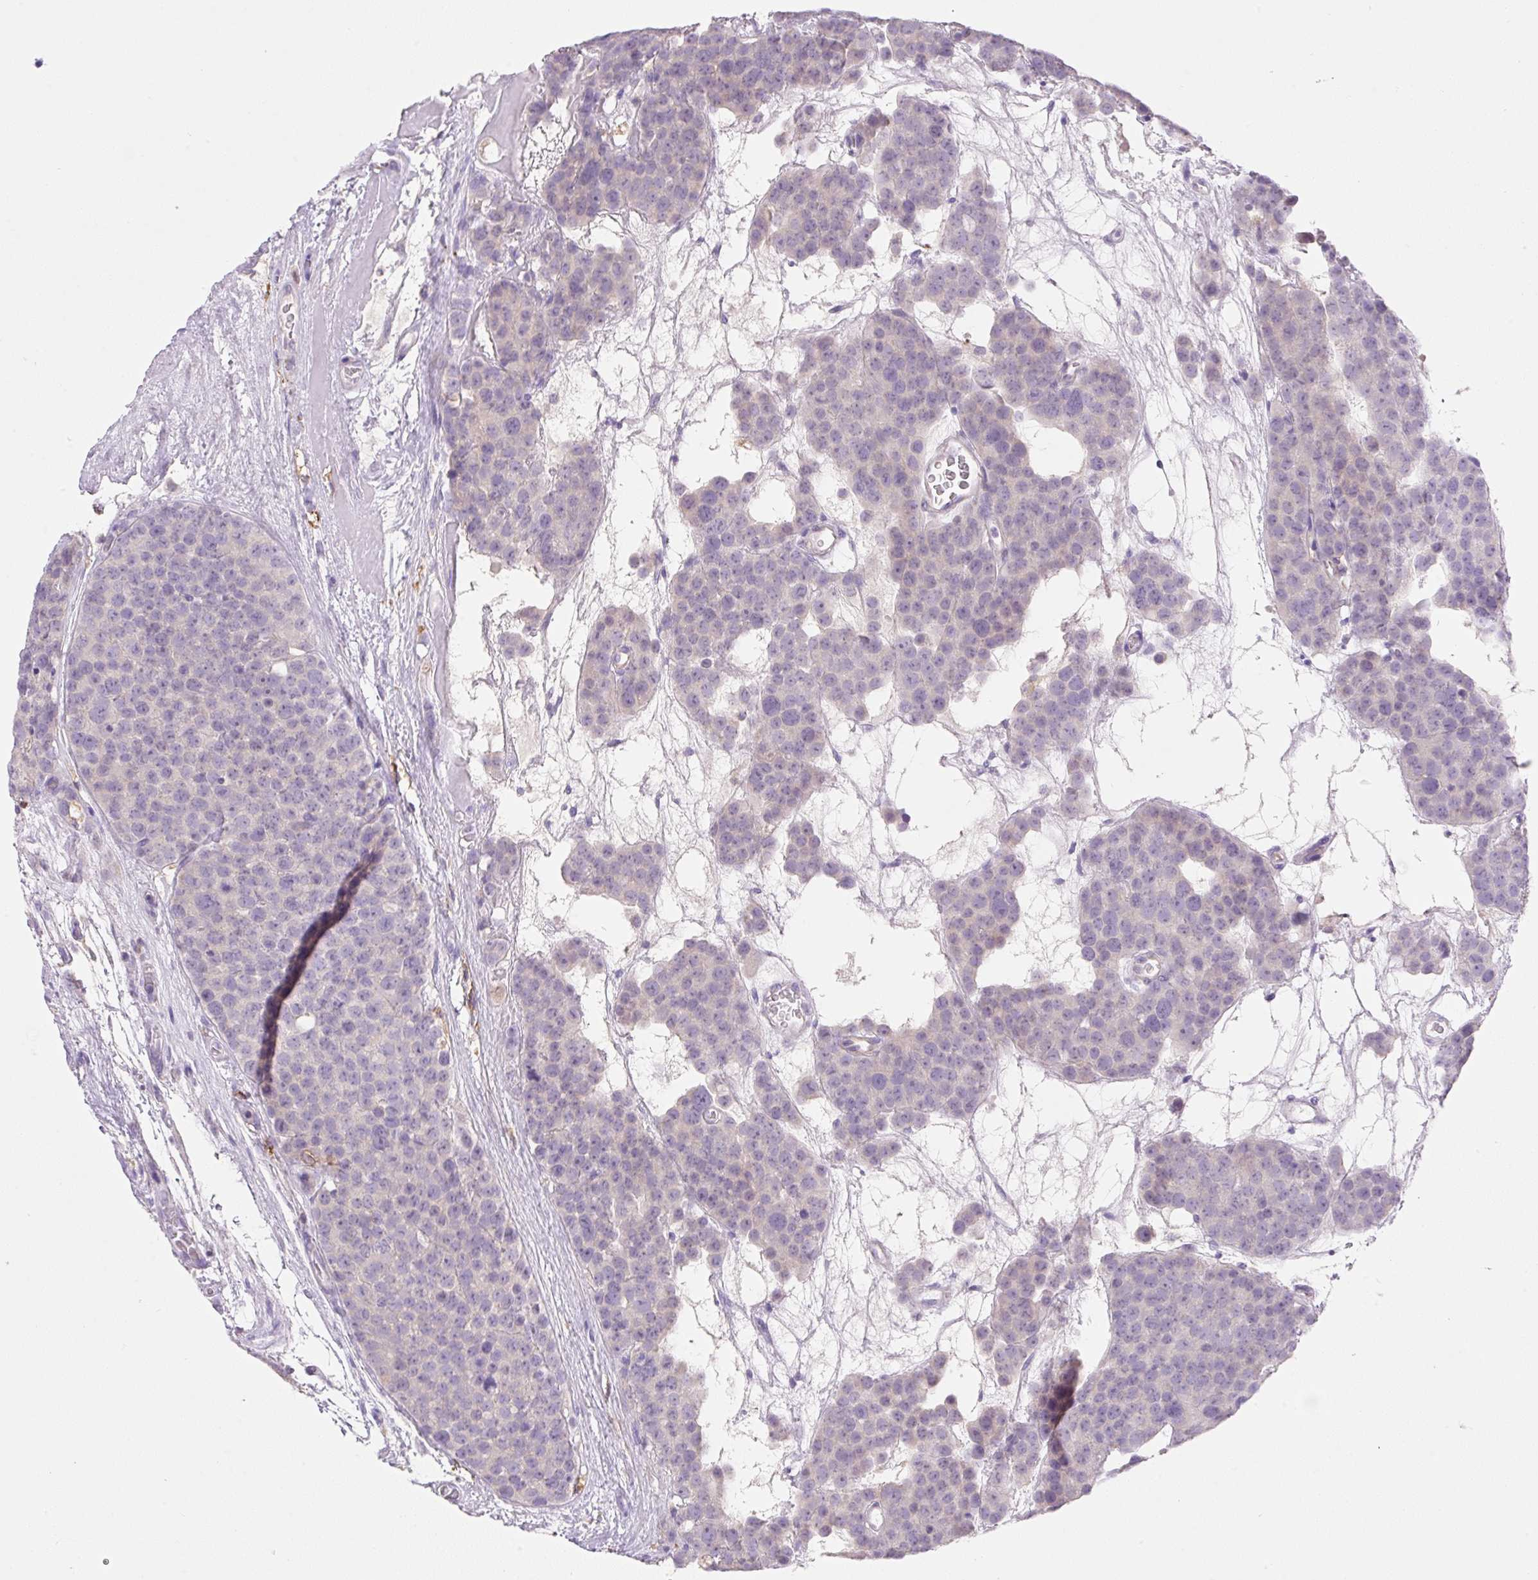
{"staining": {"intensity": "negative", "quantity": "none", "location": "none"}, "tissue": "testis cancer", "cell_type": "Tumor cells", "image_type": "cancer", "snomed": [{"axis": "morphology", "description": "Seminoma, NOS"}, {"axis": "topography", "description": "Testis"}], "caption": "An immunohistochemistry micrograph of seminoma (testis) is shown. There is no staining in tumor cells of seminoma (testis).", "gene": "TDRD15", "patient": {"sex": "male", "age": 71}}